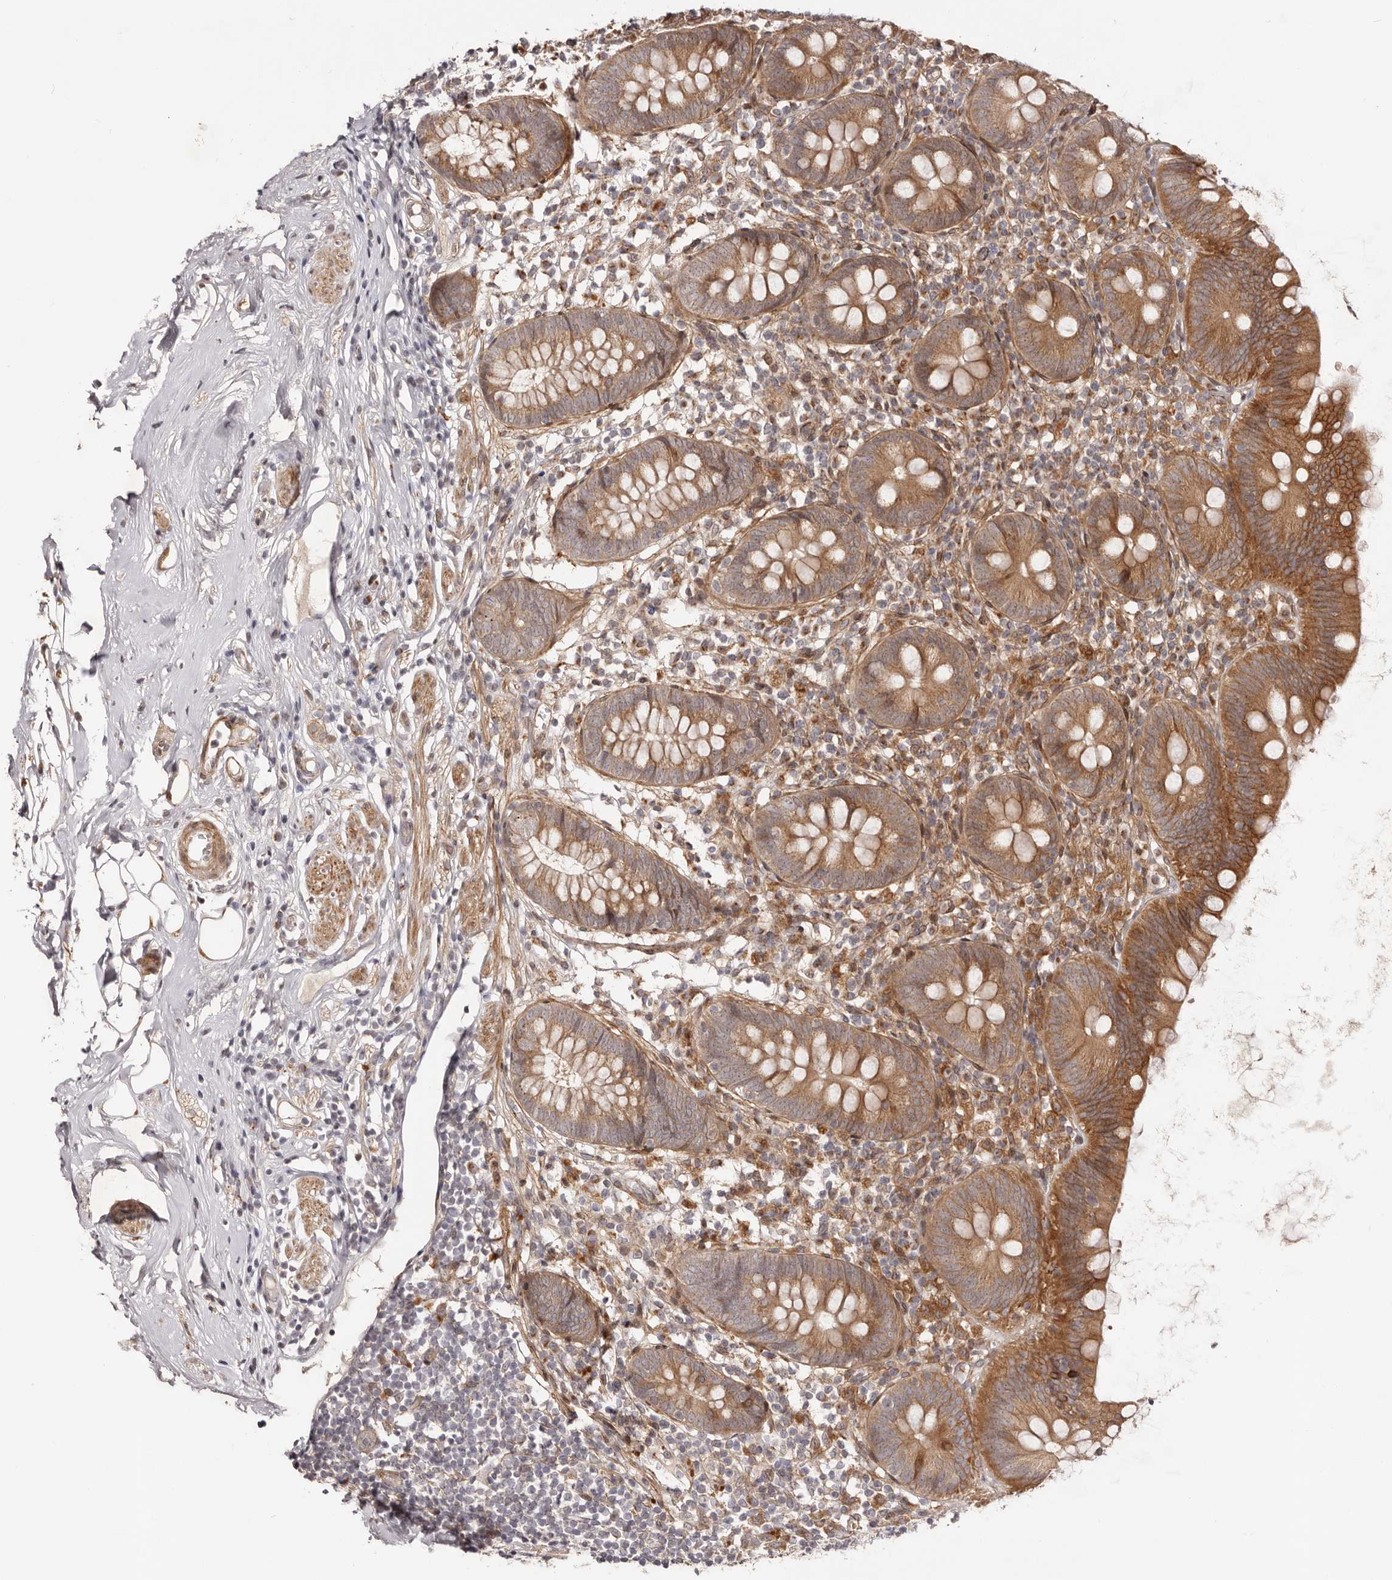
{"staining": {"intensity": "moderate", "quantity": ">75%", "location": "cytoplasmic/membranous"}, "tissue": "appendix", "cell_type": "Glandular cells", "image_type": "normal", "snomed": [{"axis": "morphology", "description": "Normal tissue, NOS"}, {"axis": "topography", "description": "Appendix"}], "caption": "Protein staining of normal appendix exhibits moderate cytoplasmic/membranous staining in approximately >75% of glandular cells.", "gene": "MICAL2", "patient": {"sex": "female", "age": 62}}